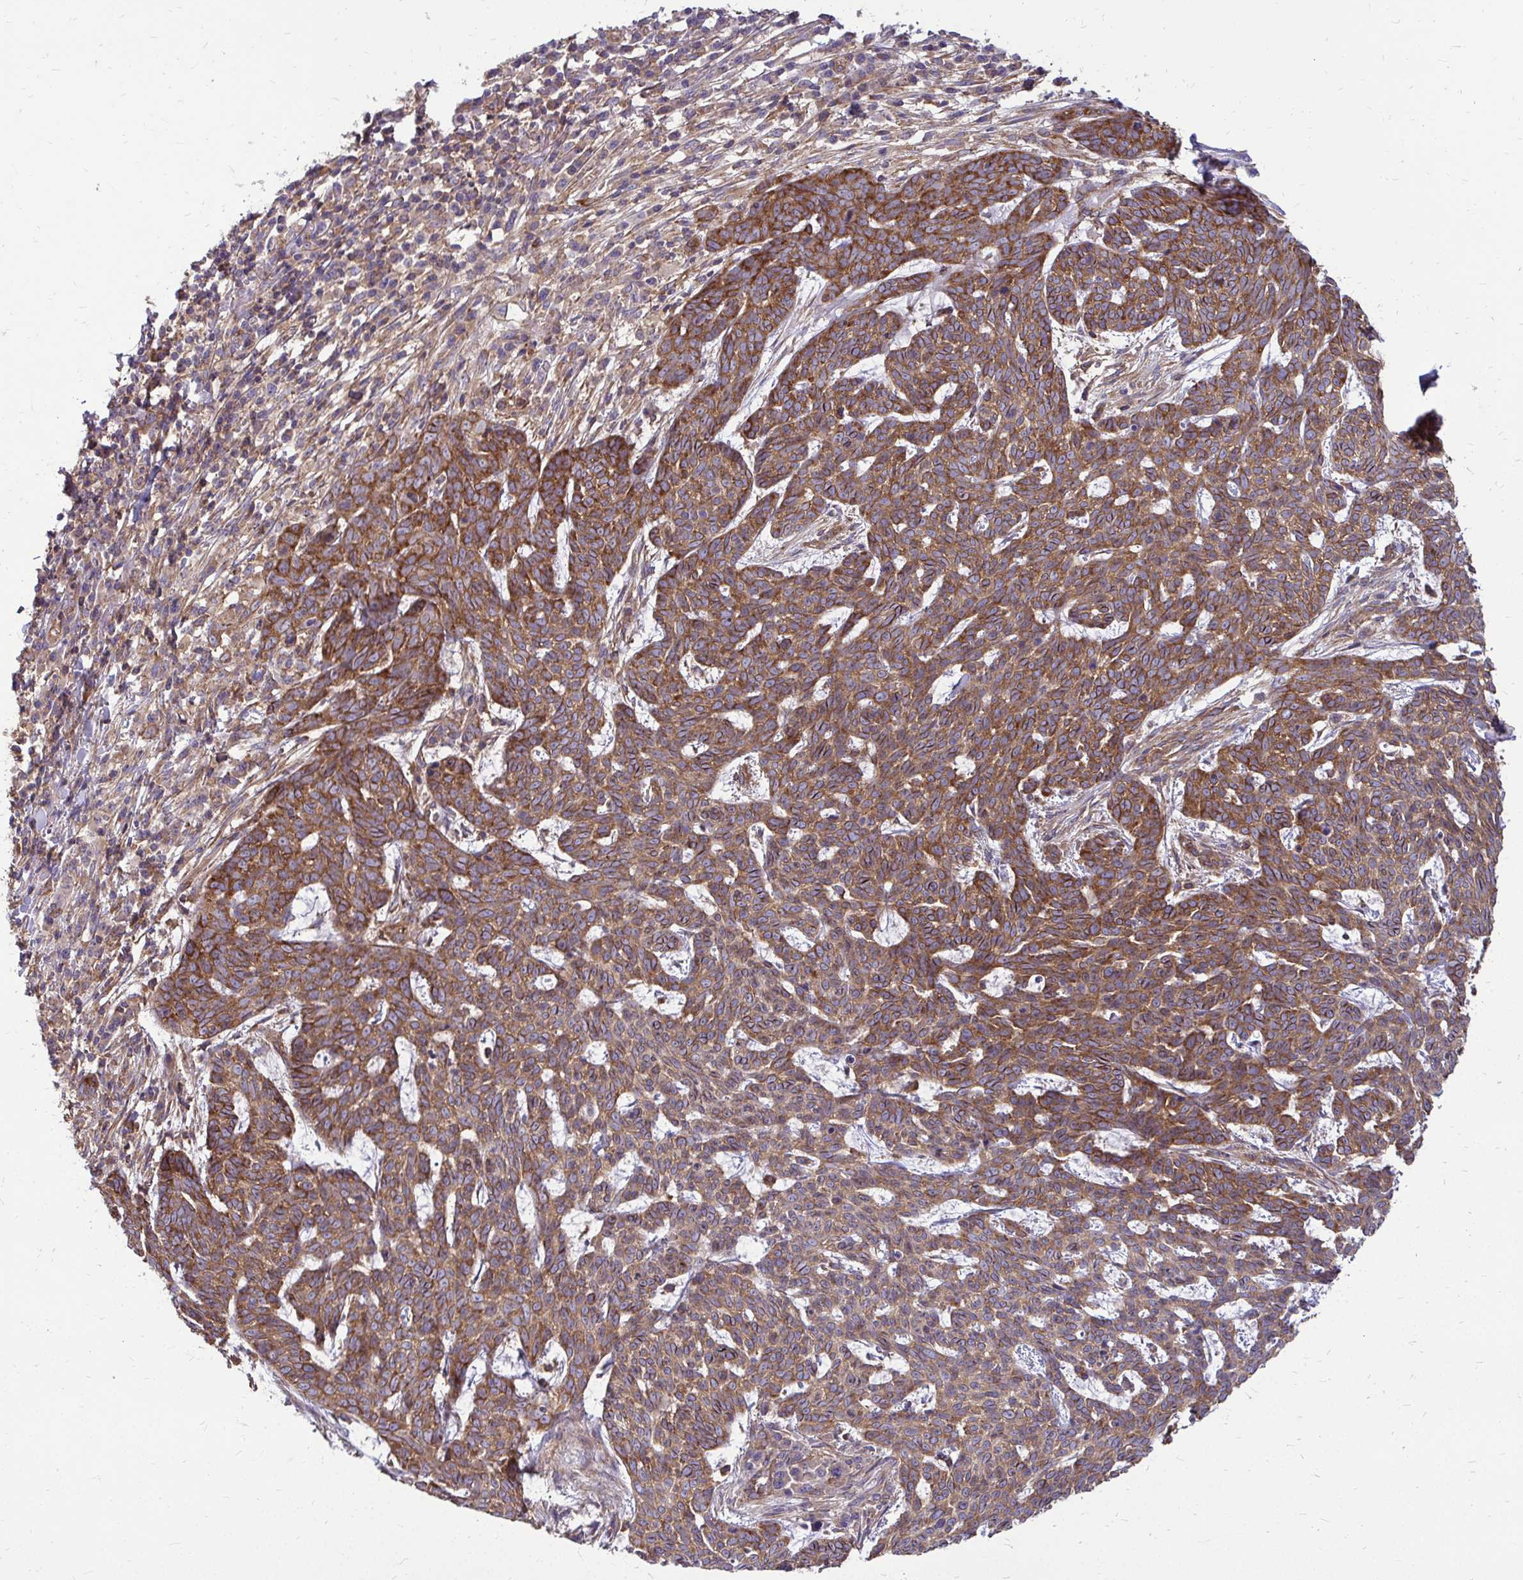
{"staining": {"intensity": "strong", "quantity": ">75%", "location": "cytoplasmic/membranous"}, "tissue": "skin cancer", "cell_type": "Tumor cells", "image_type": "cancer", "snomed": [{"axis": "morphology", "description": "Basal cell carcinoma"}, {"axis": "topography", "description": "Skin"}], "caption": "Immunohistochemistry staining of skin cancer, which displays high levels of strong cytoplasmic/membranous positivity in approximately >75% of tumor cells indicating strong cytoplasmic/membranous protein expression. The staining was performed using DAB (3,3'-diaminobenzidine) (brown) for protein detection and nuclei were counterstained in hematoxylin (blue).", "gene": "FMR1", "patient": {"sex": "female", "age": 93}}